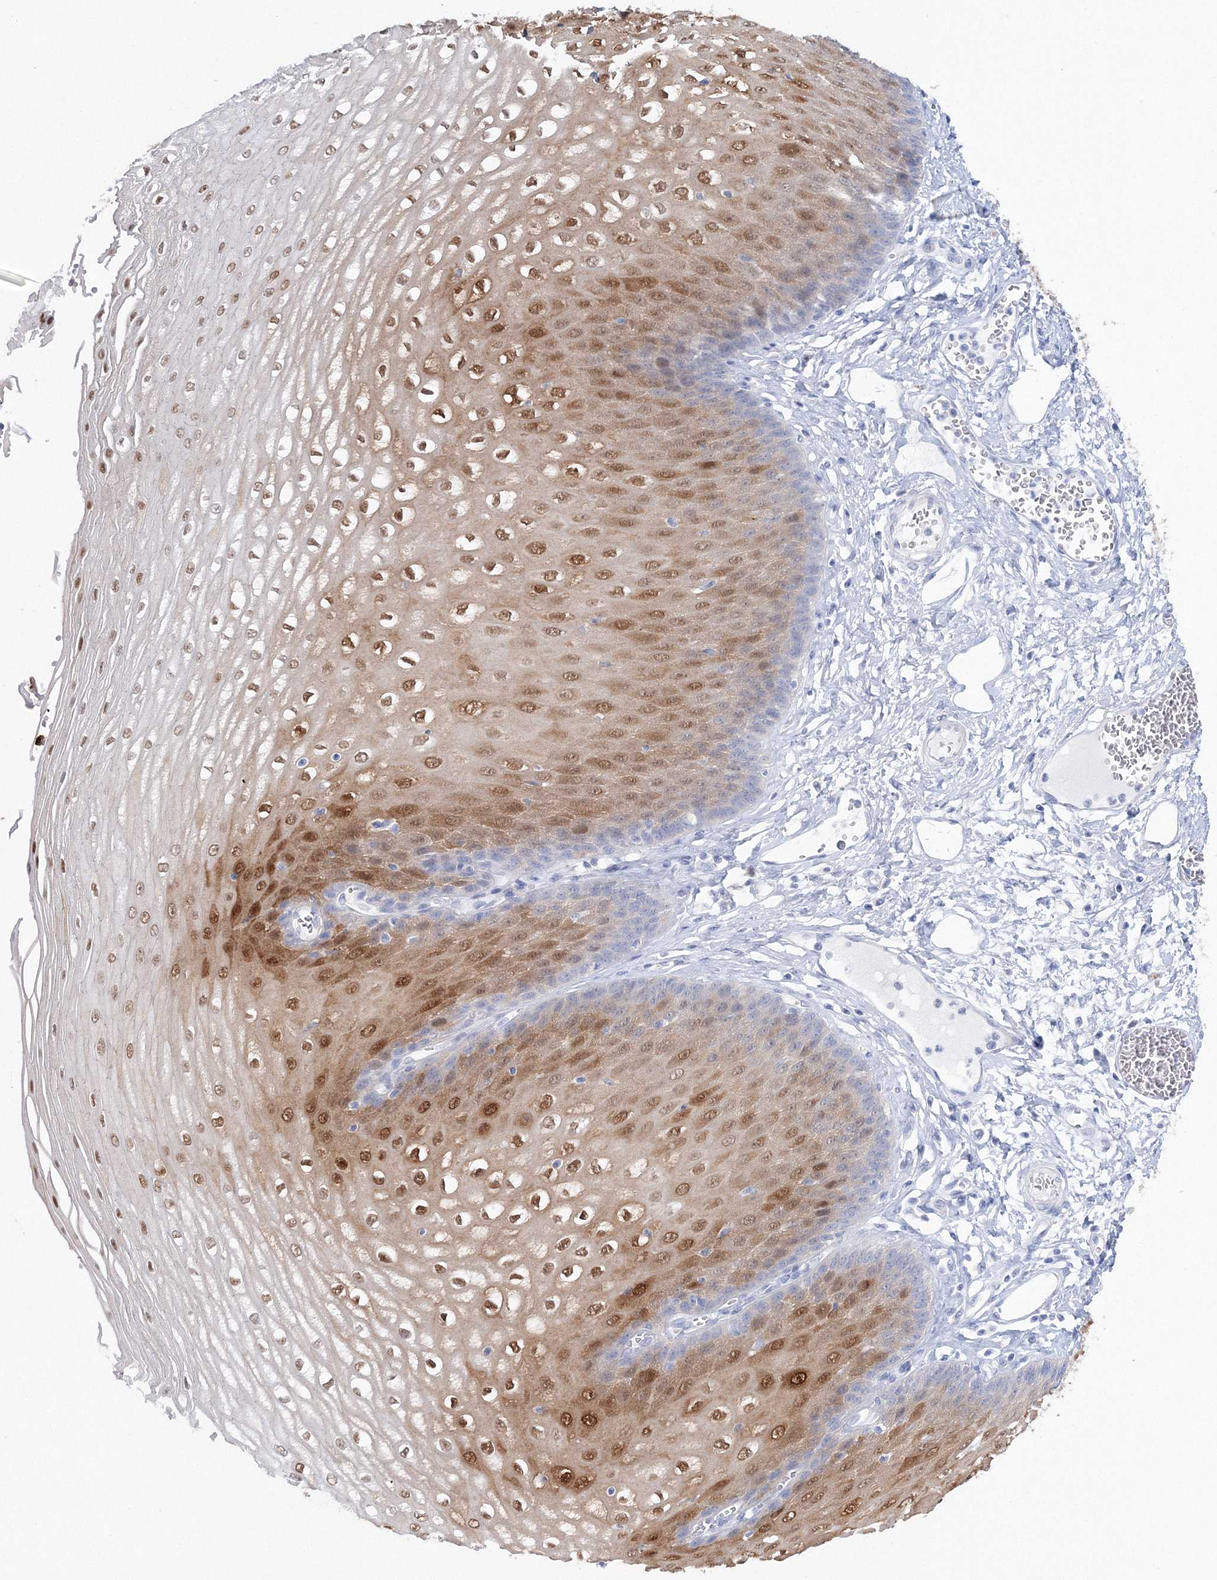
{"staining": {"intensity": "strong", "quantity": "25%-75%", "location": "cytoplasmic/membranous,nuclear"}, "tissue": "esophagus", "cell_type": "Squamous epithelial cells", "image_type": "normal", "snomed": [{"axis": "morphology", "description": "Normal tissue, NOS"}, {"axis": "topography", "description": "Esophagus"}], "caption": "The immunohistochemical stain shows strong cytoplasmic/membranous,nuclear positivity in squamous epithelial cells of benign esophagus. (Stains: DAB (3,3'-diaminobenzidine) in brown, nuclei in blue, Microscopy: brightfield microscopy at high magnification).", "gene": "HMGCS1", "patient": {"sex": "male", "age": 60}}